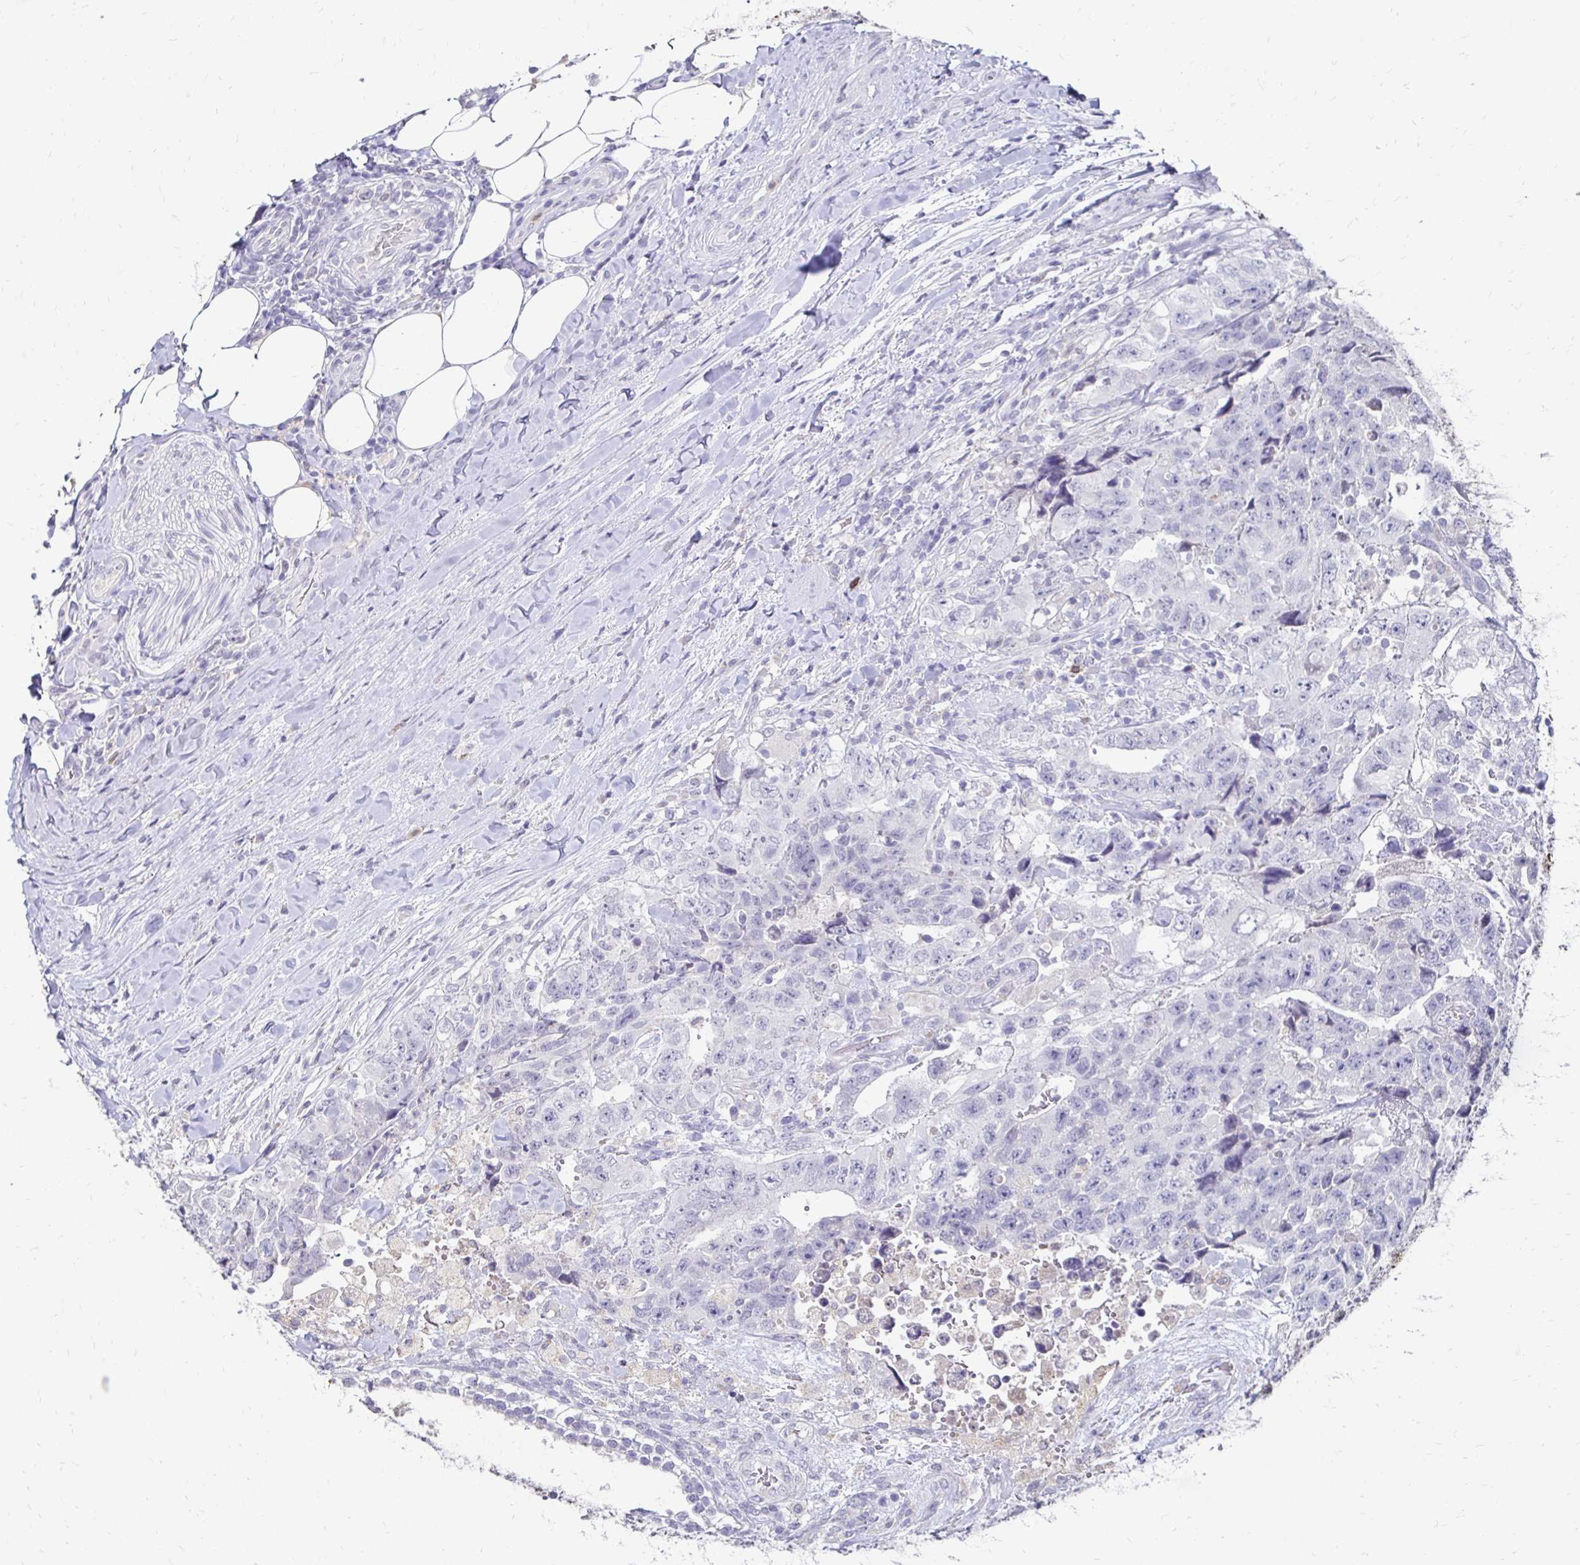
{"staining": {"intensity": "negative", "quantity": "none", "location": "none"}, "tissue": "testis cancer", "cell_type": "Tumor cells", "image_type": "cancer", "snomed": [{"axis": "morphology", "description": "Carcinoma, Embryonal, NOS"}, {"axis": "topography", "description": "Testis"}], "caption": "The histopathology image demonstrates no staining of tumor cells in testis cancer.", "gene": "GK2", "patient": {"sex": "male", "age": 24}}